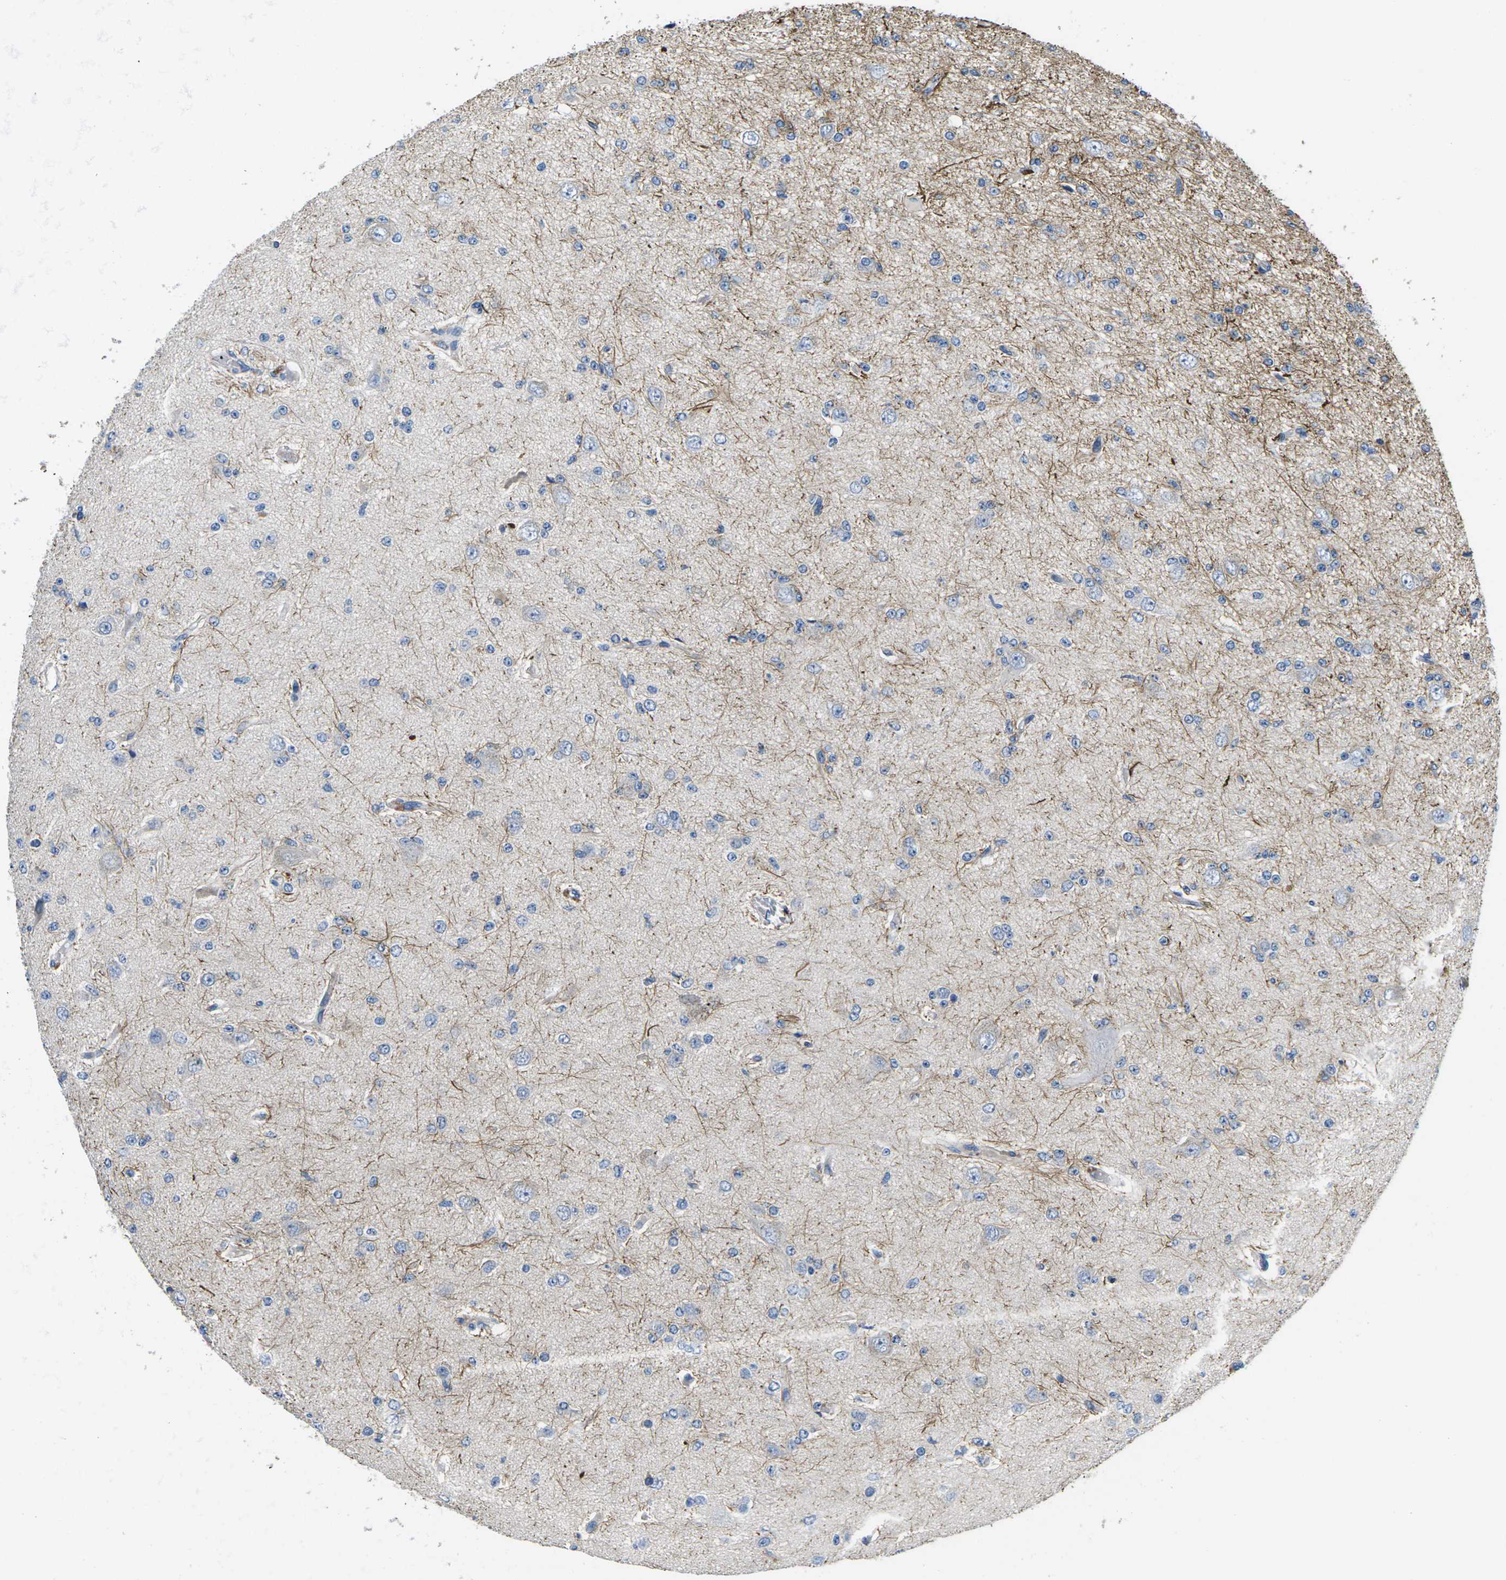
{"staining": {"intensity": "negative", "quantity": "none", "location": "none"}, "tissue": "glioma", "cell_type": "Tumor cells", "image_type": "cancer", "snomed": [{"axis": "morphology", "description": "Glioma, malignant, Low grade"}, {"axis": "topography", "description": "Brain"}], "caption": "Tumor cells are negative for brown protein staining in malignant low-grade glioma.", "gene": "TSPAN2", "patient": {"sex": "male", "age": 38}}